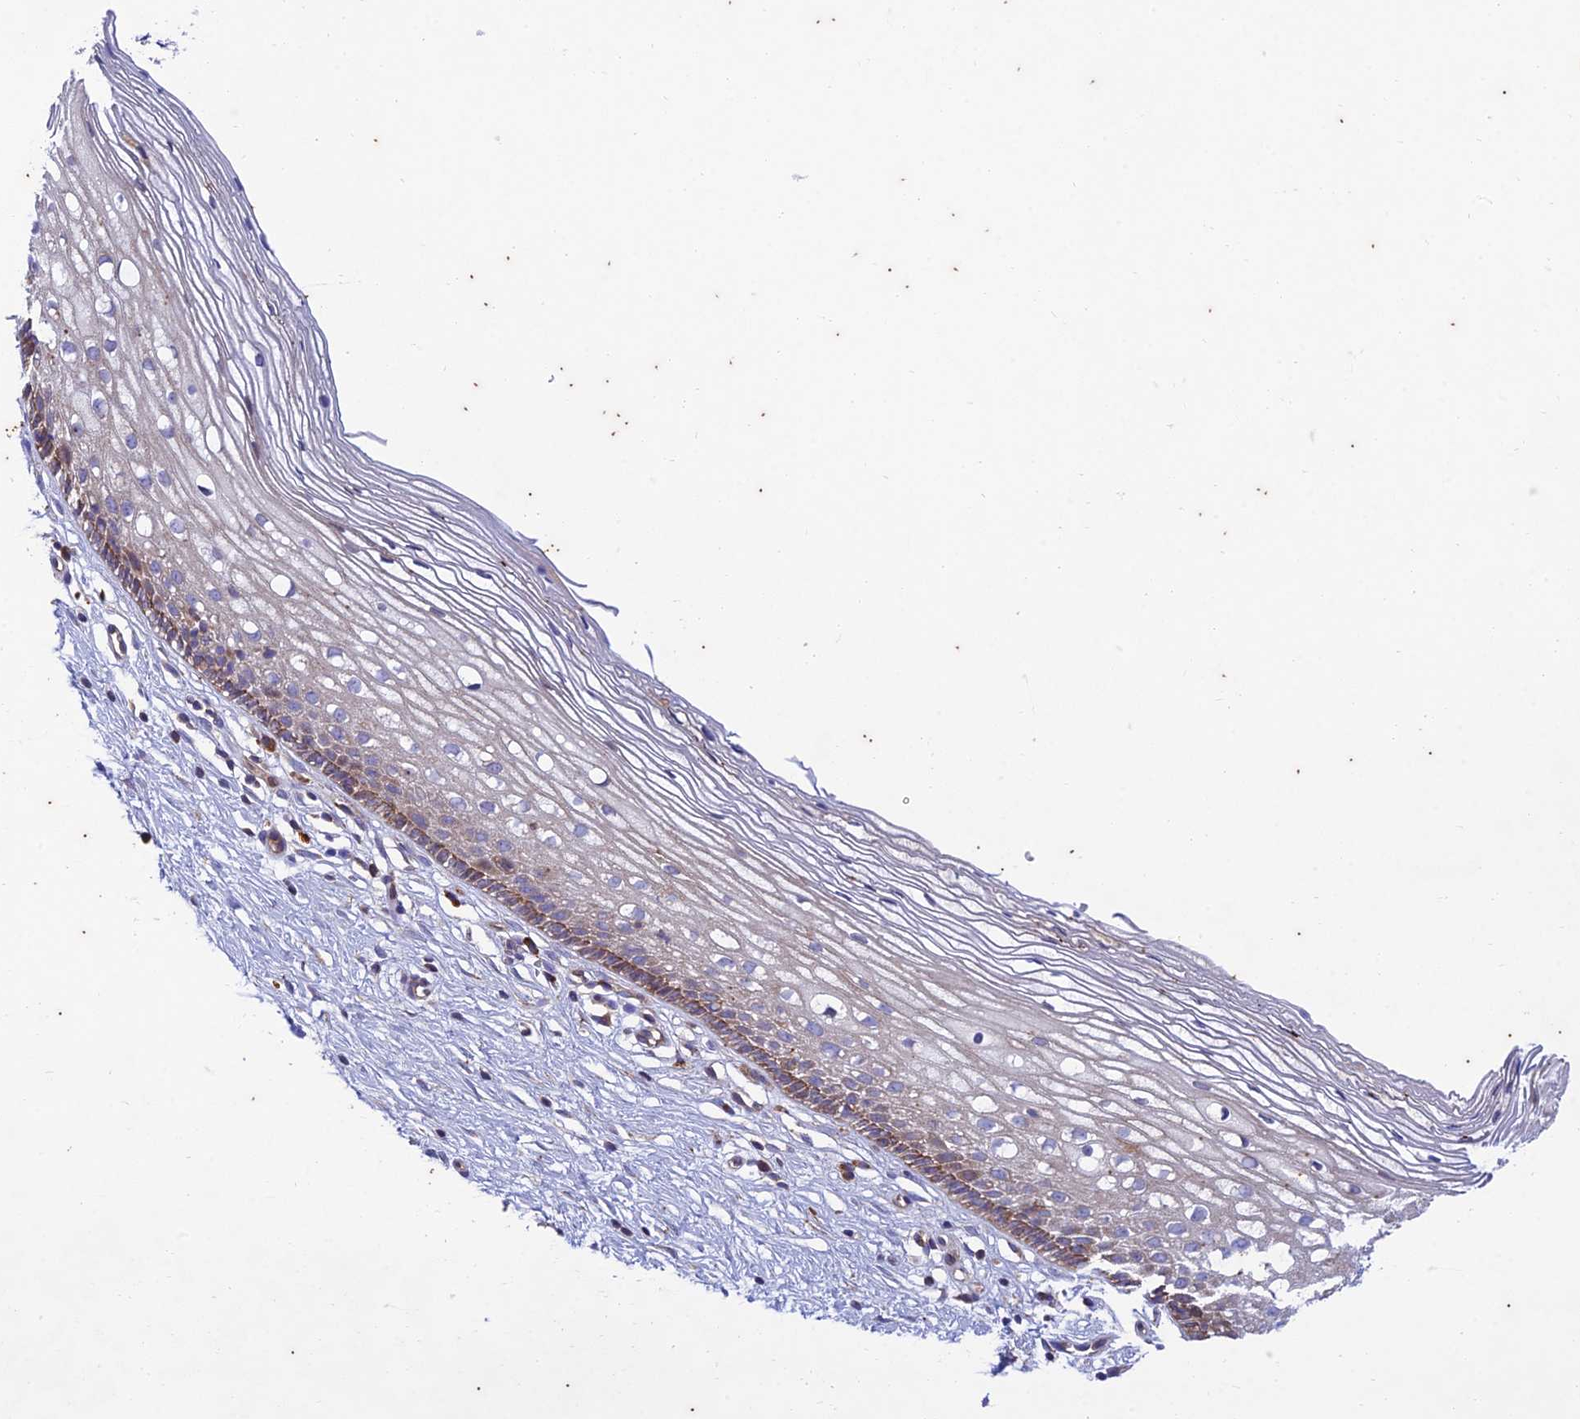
{"staining": {"intensity": "weak", "quantity": "<25%", "location": "cytoplasmic/membranous"}, "tissue": "cervix", "cell_type": "Glandular cells", "image_type": "normal", "snomed": [{"axis": "morphology", "description": "Normal tissue, NOS"}, {"axis": "topography", "description": "Cervix"}], "caption": "An image of human cervix is negative for staining in glandular cells. (Brightfield microscopy of DAB (3,3'-diaminobenzidine) IHC at high magnification).", "gene": "PIMREG", "patient": {"sex": "female", "age": 27}}